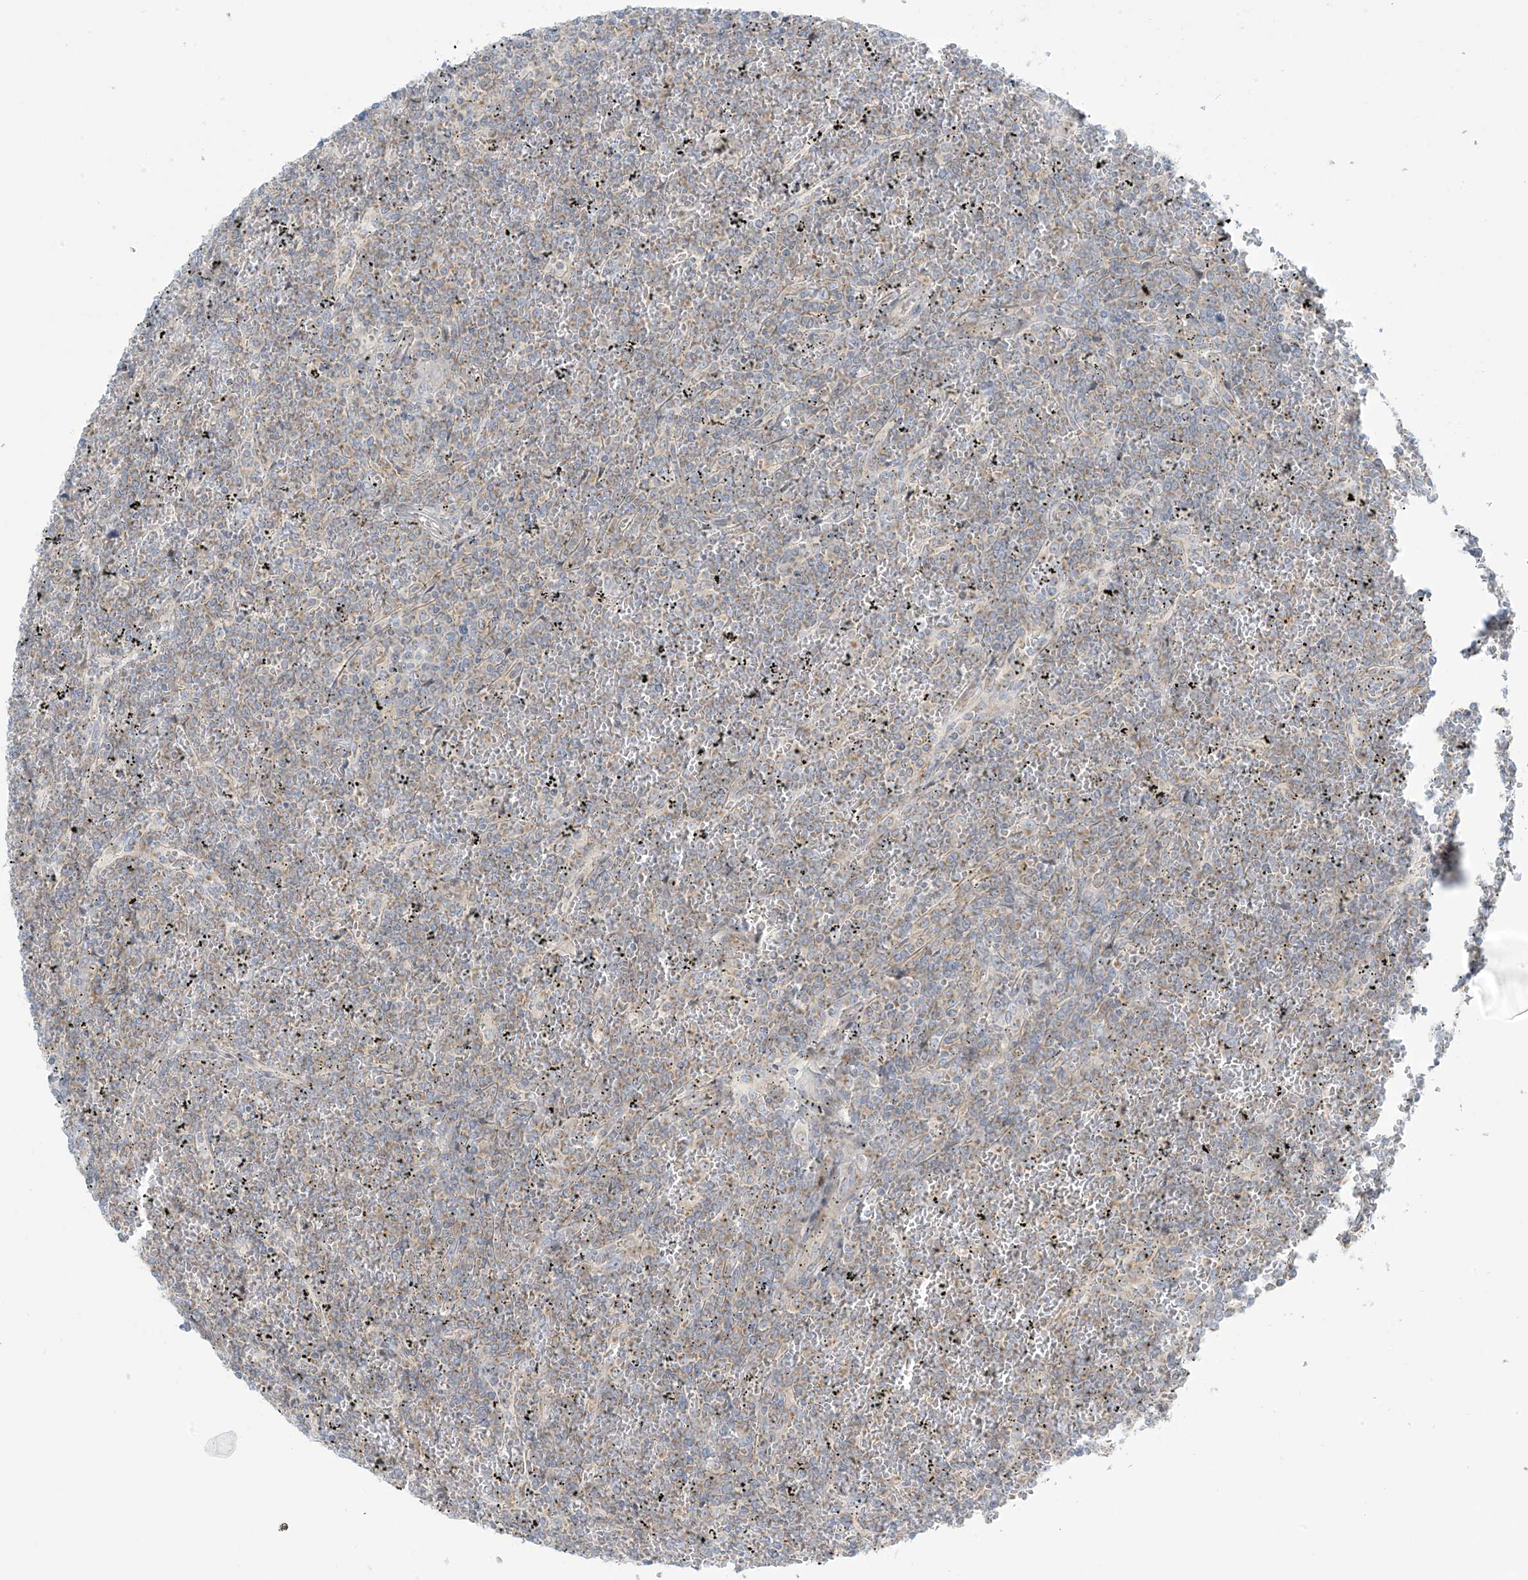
{"staining": {"intensity": "weak", "quantity": "25%-75%", "location": "cytoplasmic/membranous"}, "tissue": "lymphoma", "cell_type": "Tumor cells", "image_type": "cancer", "snomed": [{"axis": "morphology", "description": "Malignant lymphoma, non-Hodgkin's type, Low grade"}, {"axis": "topography", "description": "Spleen"}], "caption": "Human lymphoma stained with a brown dye exhibits weak cytoplasmic/membranous positive expression in about 25%-75% of tumor cells.", "gene": "AFTPH", "patient": {"sex": "female", "age": 19}}